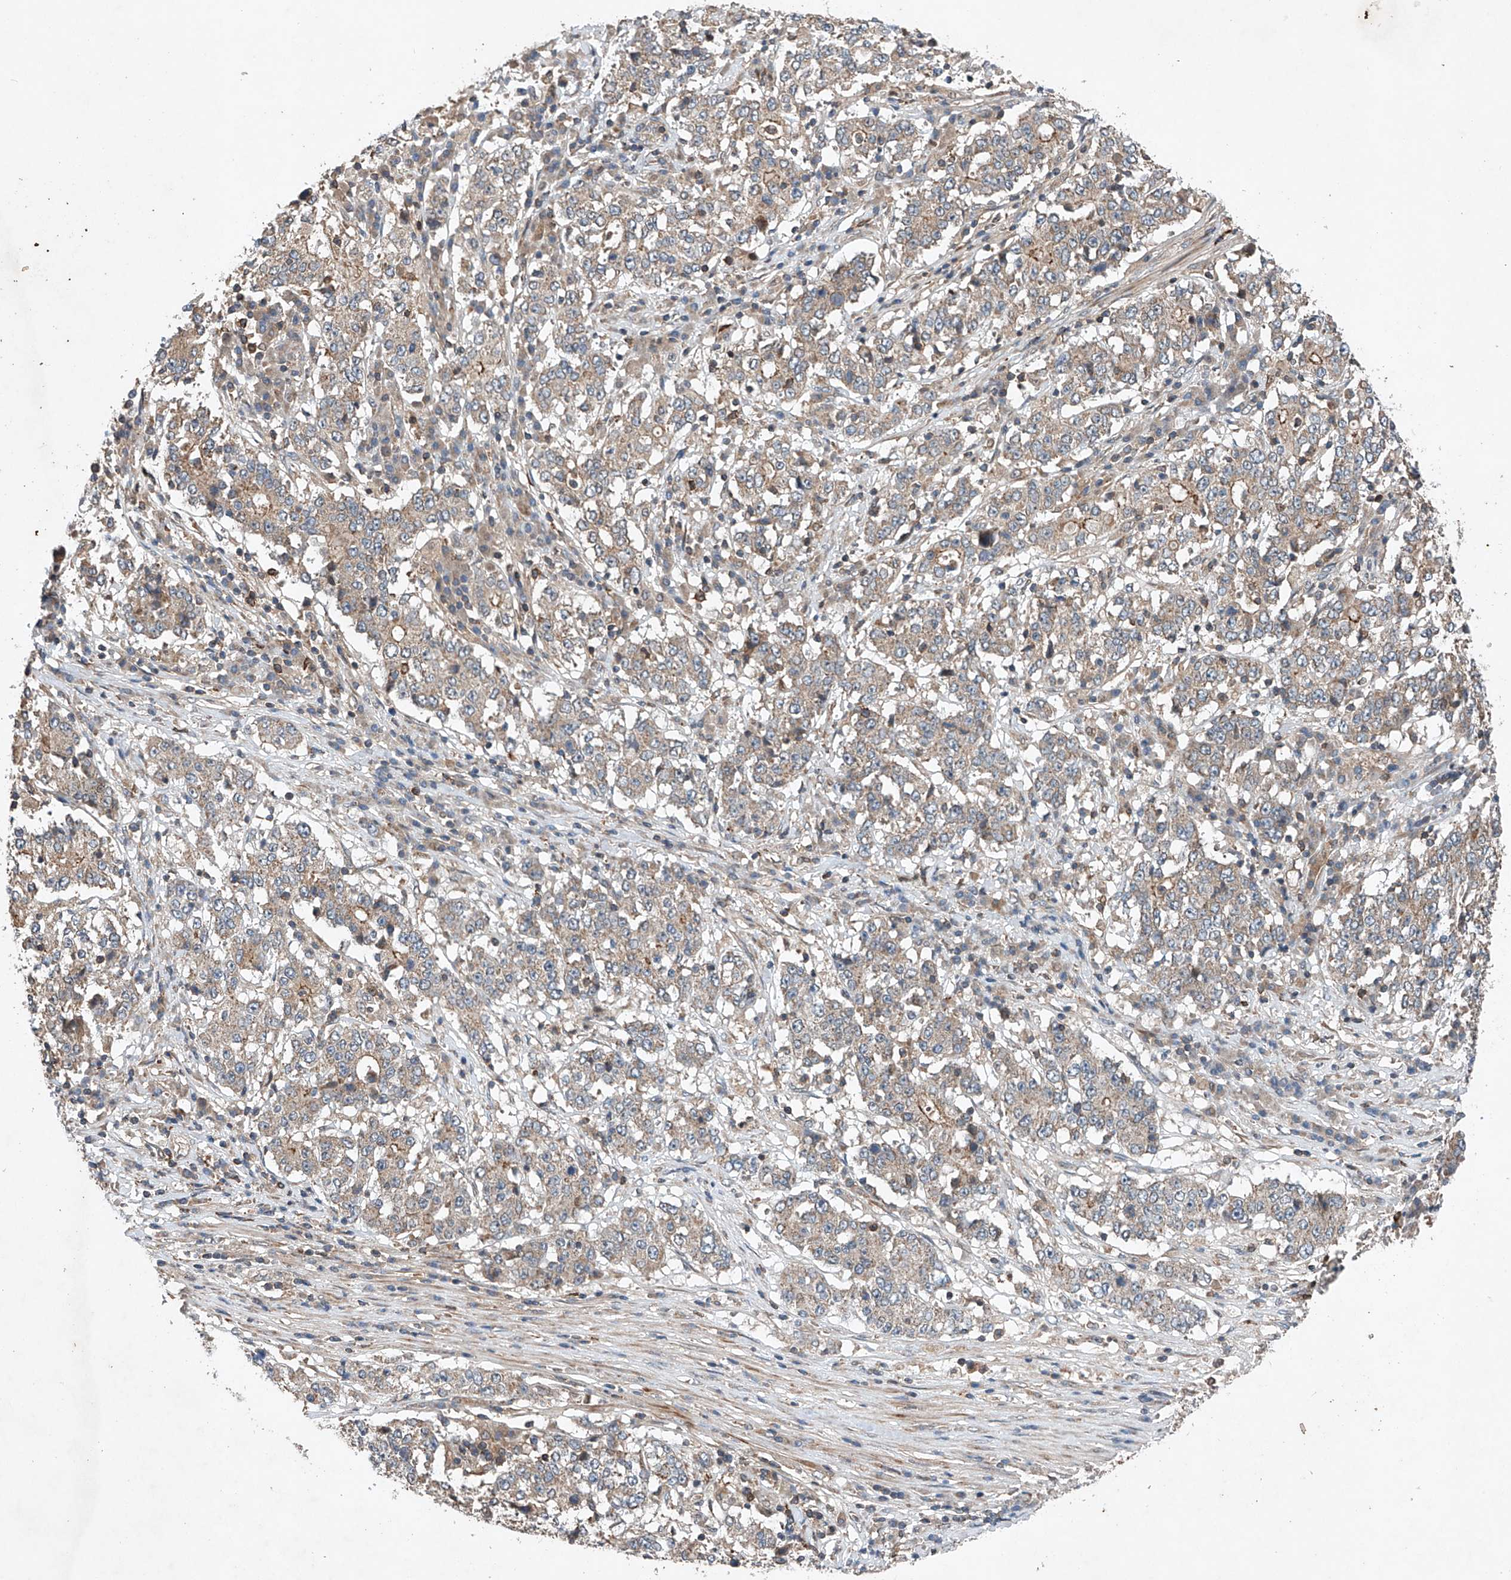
{"staining": {"intensity": "weak", "quantity": ">75%", "location": "cytoplasmic/membranous"}, "tissue": "stomach cancer", "cell_type": "Tumor cells", "image_type": "cancer", "snomed": [{"axis": "morphology", "description": "Adenocarcinoma, NOS"}, {"axis": "topography", "description": "Stomach"}], "caption": "Protein expression analysis of stomach adenocarcinoma demonstrates weak cytoplasmic/membranous expression in about >75% of tumor cells. Nuclei are stained in blue.", "gene": "CEP85L", "patient": {"sex": "male", "age": 59}}